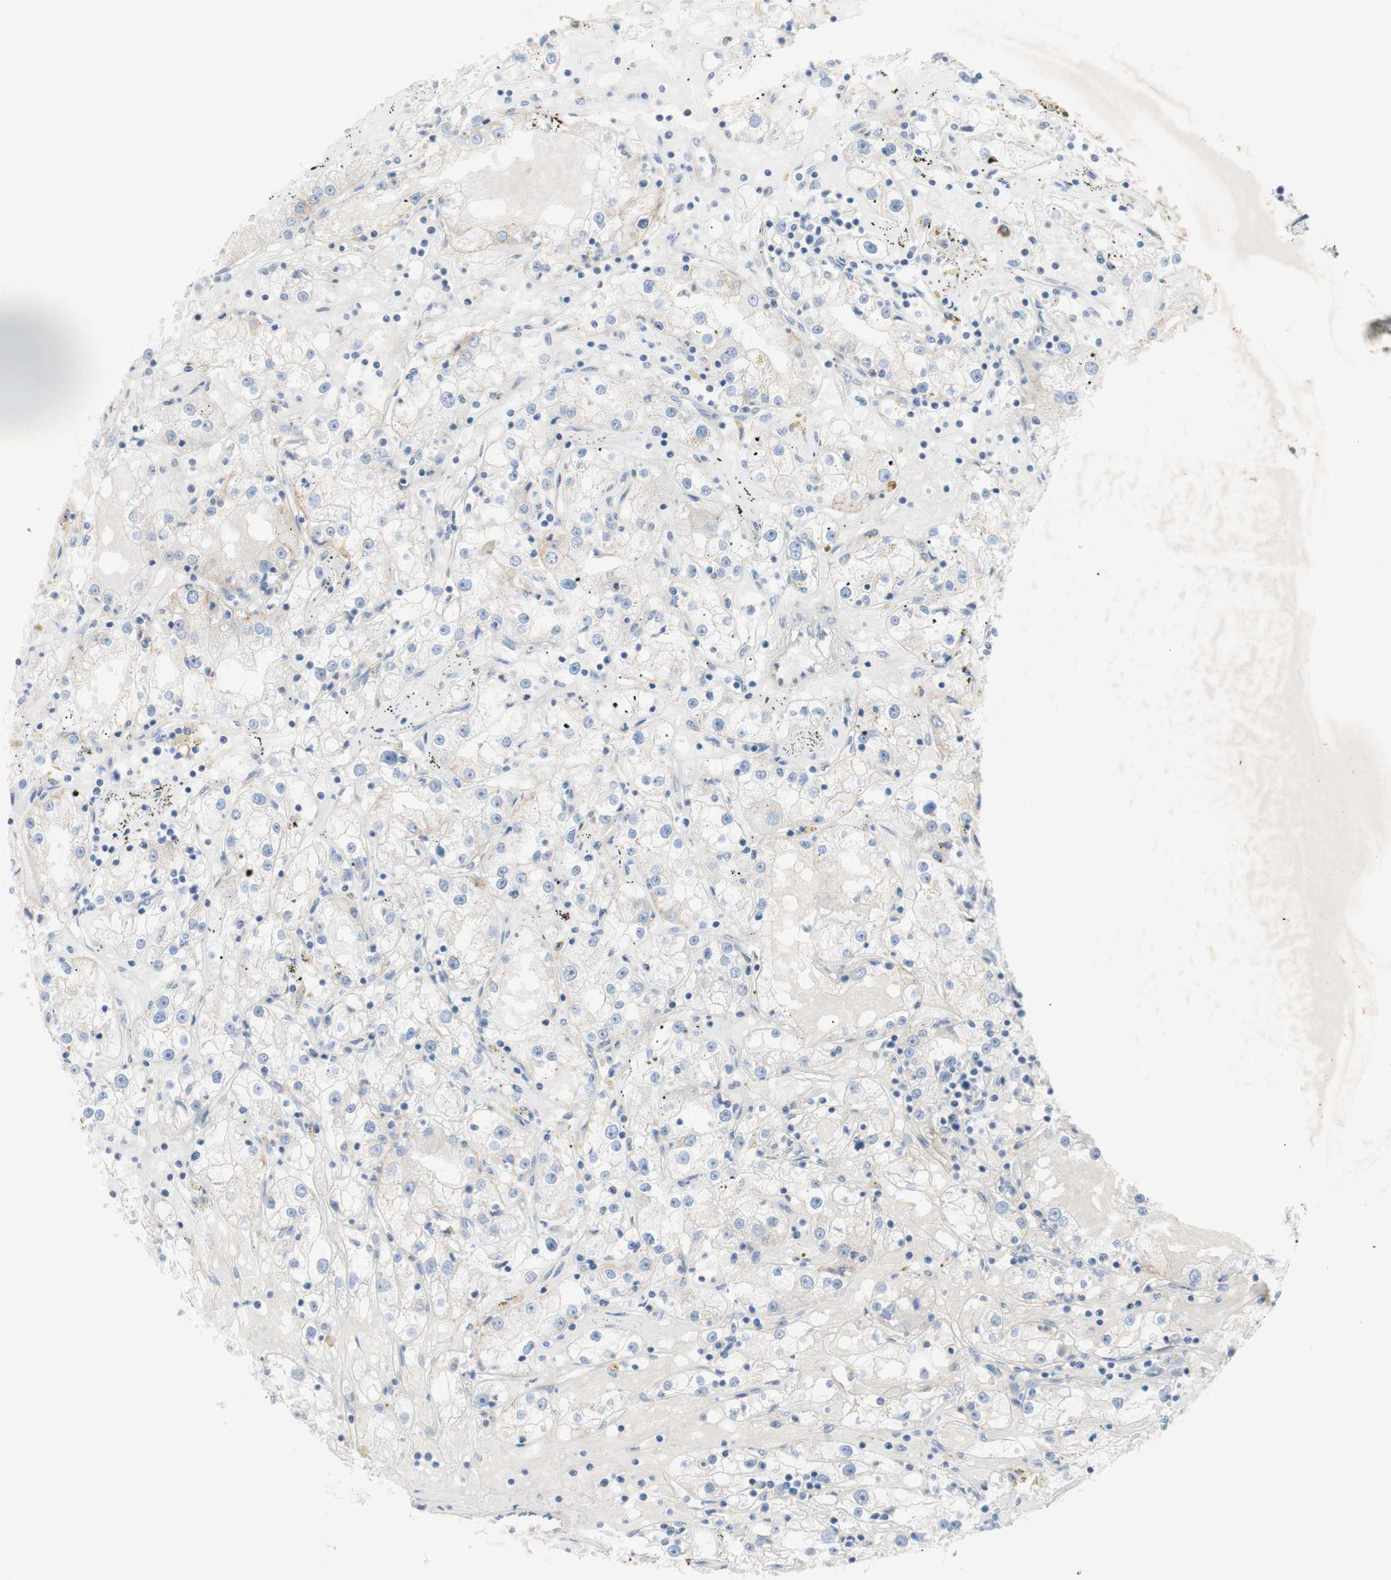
{"staining": {"intensity": "negative", "quantity": "none", "location": "none"}, "tissue": "renal cancer", "cell_type": "Tumor cells", "image_type": "cancer", "snomed": [{"axis": "morphology", "description": "Adenocarcinoma, NOS"}, {"axis": "topography", "description": "Kidney"}], "caption": "There is no significant positivity in tumor cells of renal adenocarcinoma. (Immunohistochemistry, brightfield microscopy, high magnification).", "gene": "TMIGD2", "patient": {"sex": "male", "age": 56}}